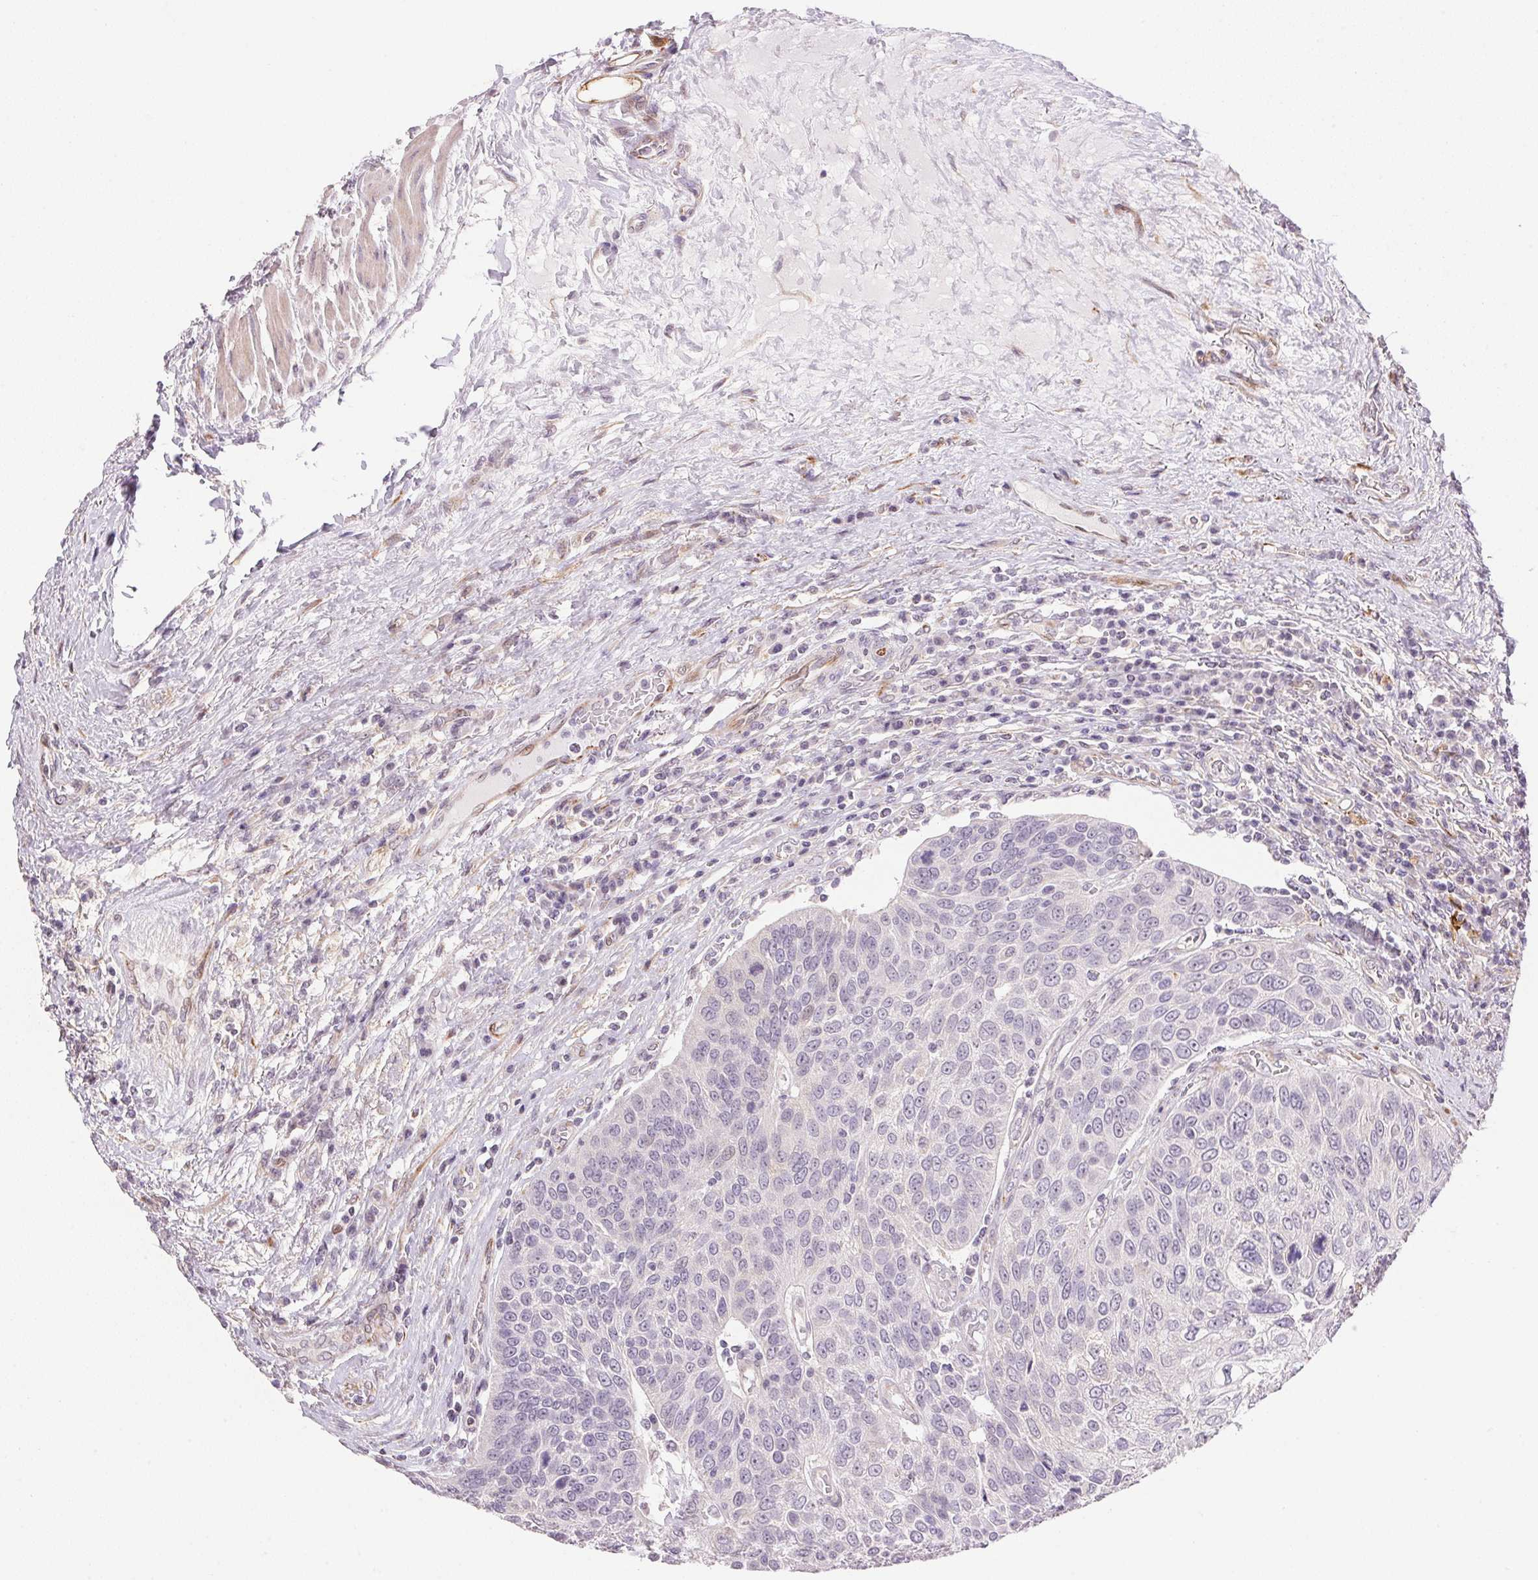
{"staining": {"intensity": "negative", "quantity": "none", "location": "none"}, "tissue": "urothelial cancer", "cell_type": "Tumor cells", "image_type": "cancer", "snomed": [{"axis": "morphology", "description": "Urothelial carcinoma, High grade"}, {"axis": "topography", "description": "Urinary bladder"}], "caption": "There is no significant expression in tumor cells of high-grade urothelial carcinoma. (Stains: DAB (3,3'-diaminobenzidine) IHC with hematoxylin counter stain, Microscopy: brightfield microscopy at high magnification).", "gene": "GYG2", "patient": {"sex": "female", "age": 70}}